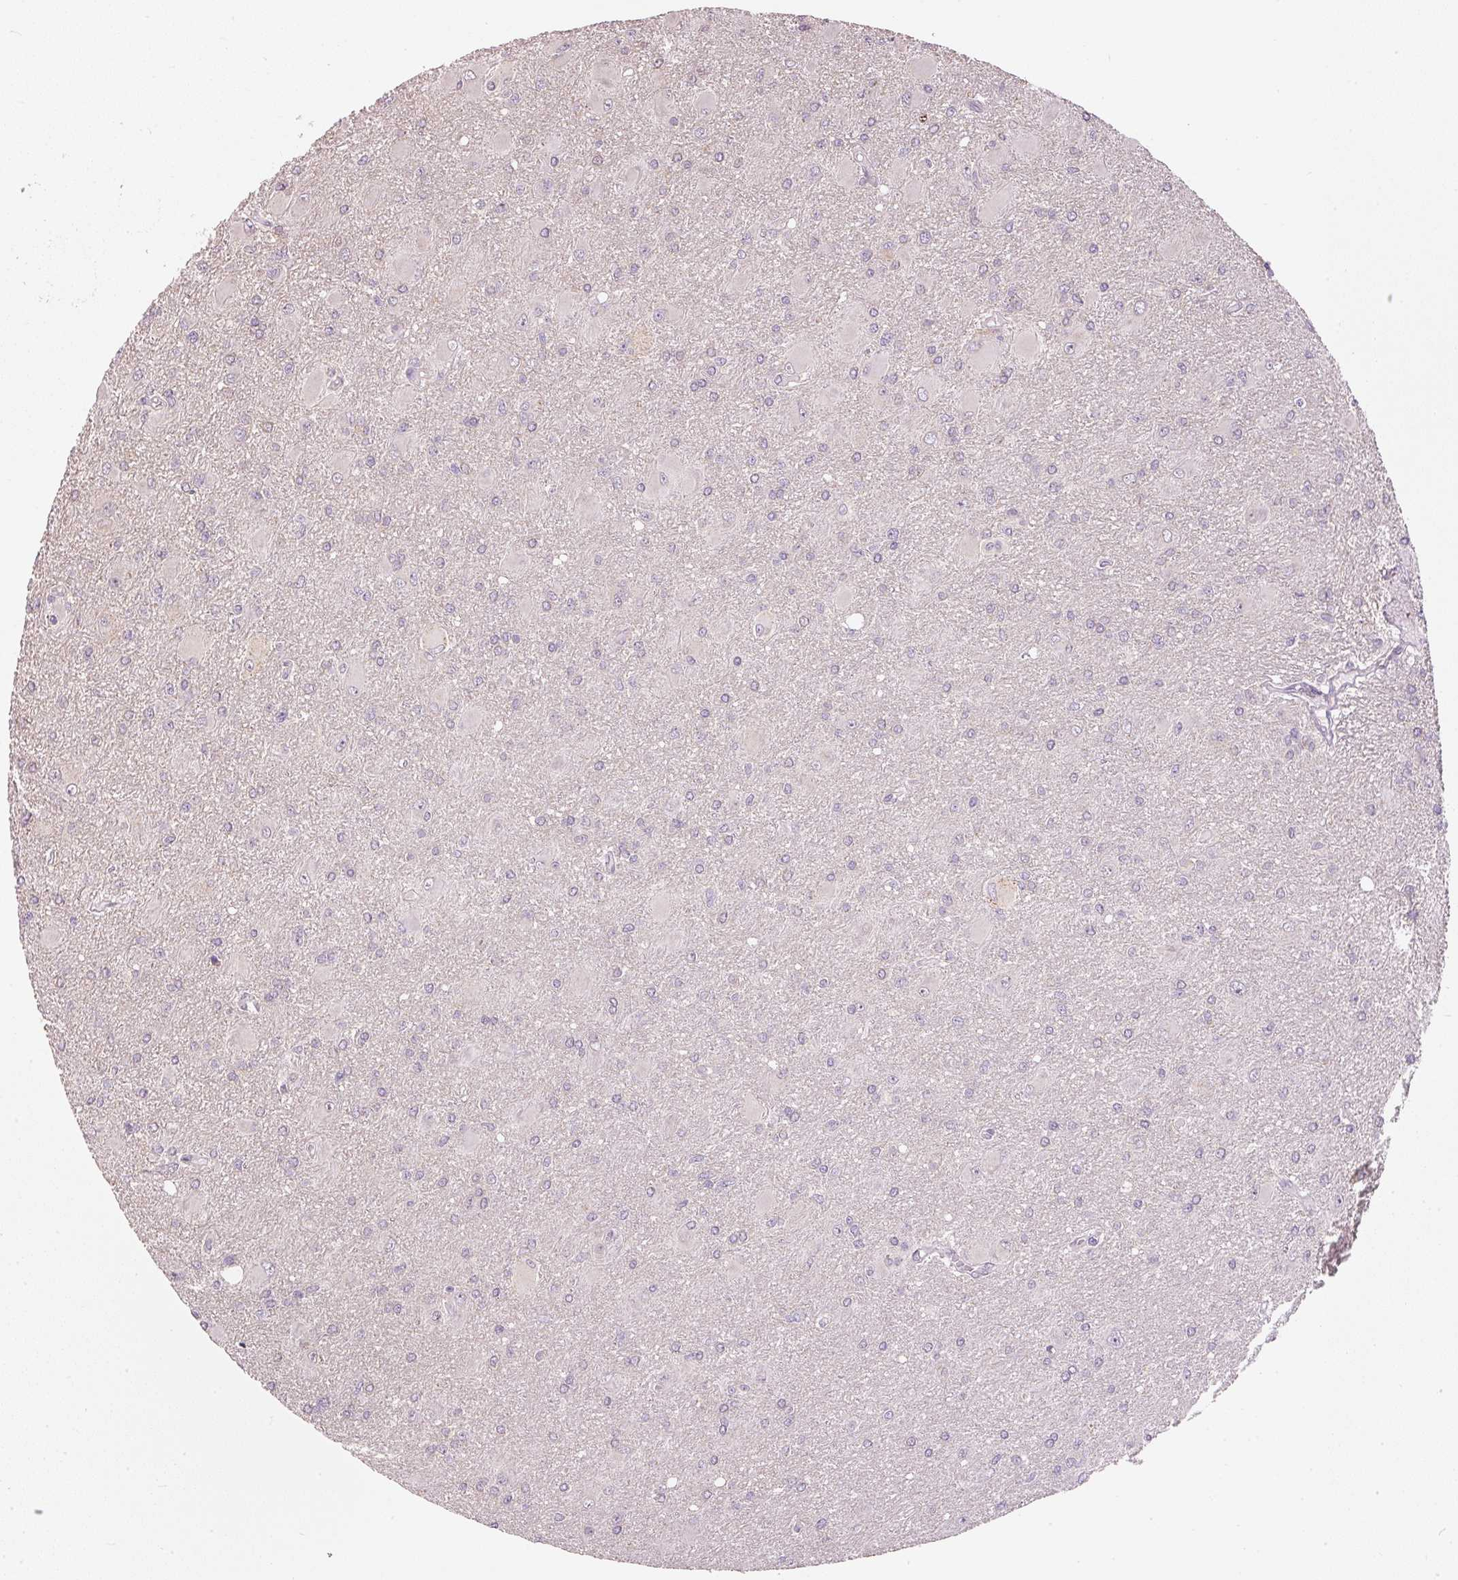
{"staining": {"intensity": "moderate", "quantity": "25%-75%", "location": "cytoplasmic/membranous"}, "tissue": "glioma", "cell_type": "Tumor cells", "image_type": "cancer", "snomed": [{"axis": "morphology", "description": "Glioma, malignant, High grade"}, {"axis": "topography", "description": "Brain"}], "caption": "Glioma tissue exhibits moderate cytoplasmic/membranous staining in about 25%-75% of tumor cells (brown staining indicates protein expression, while blue staining denotes nuclei).", "gene": "MTHFD1L", "patient": {"sex": "male", "age": 67}}